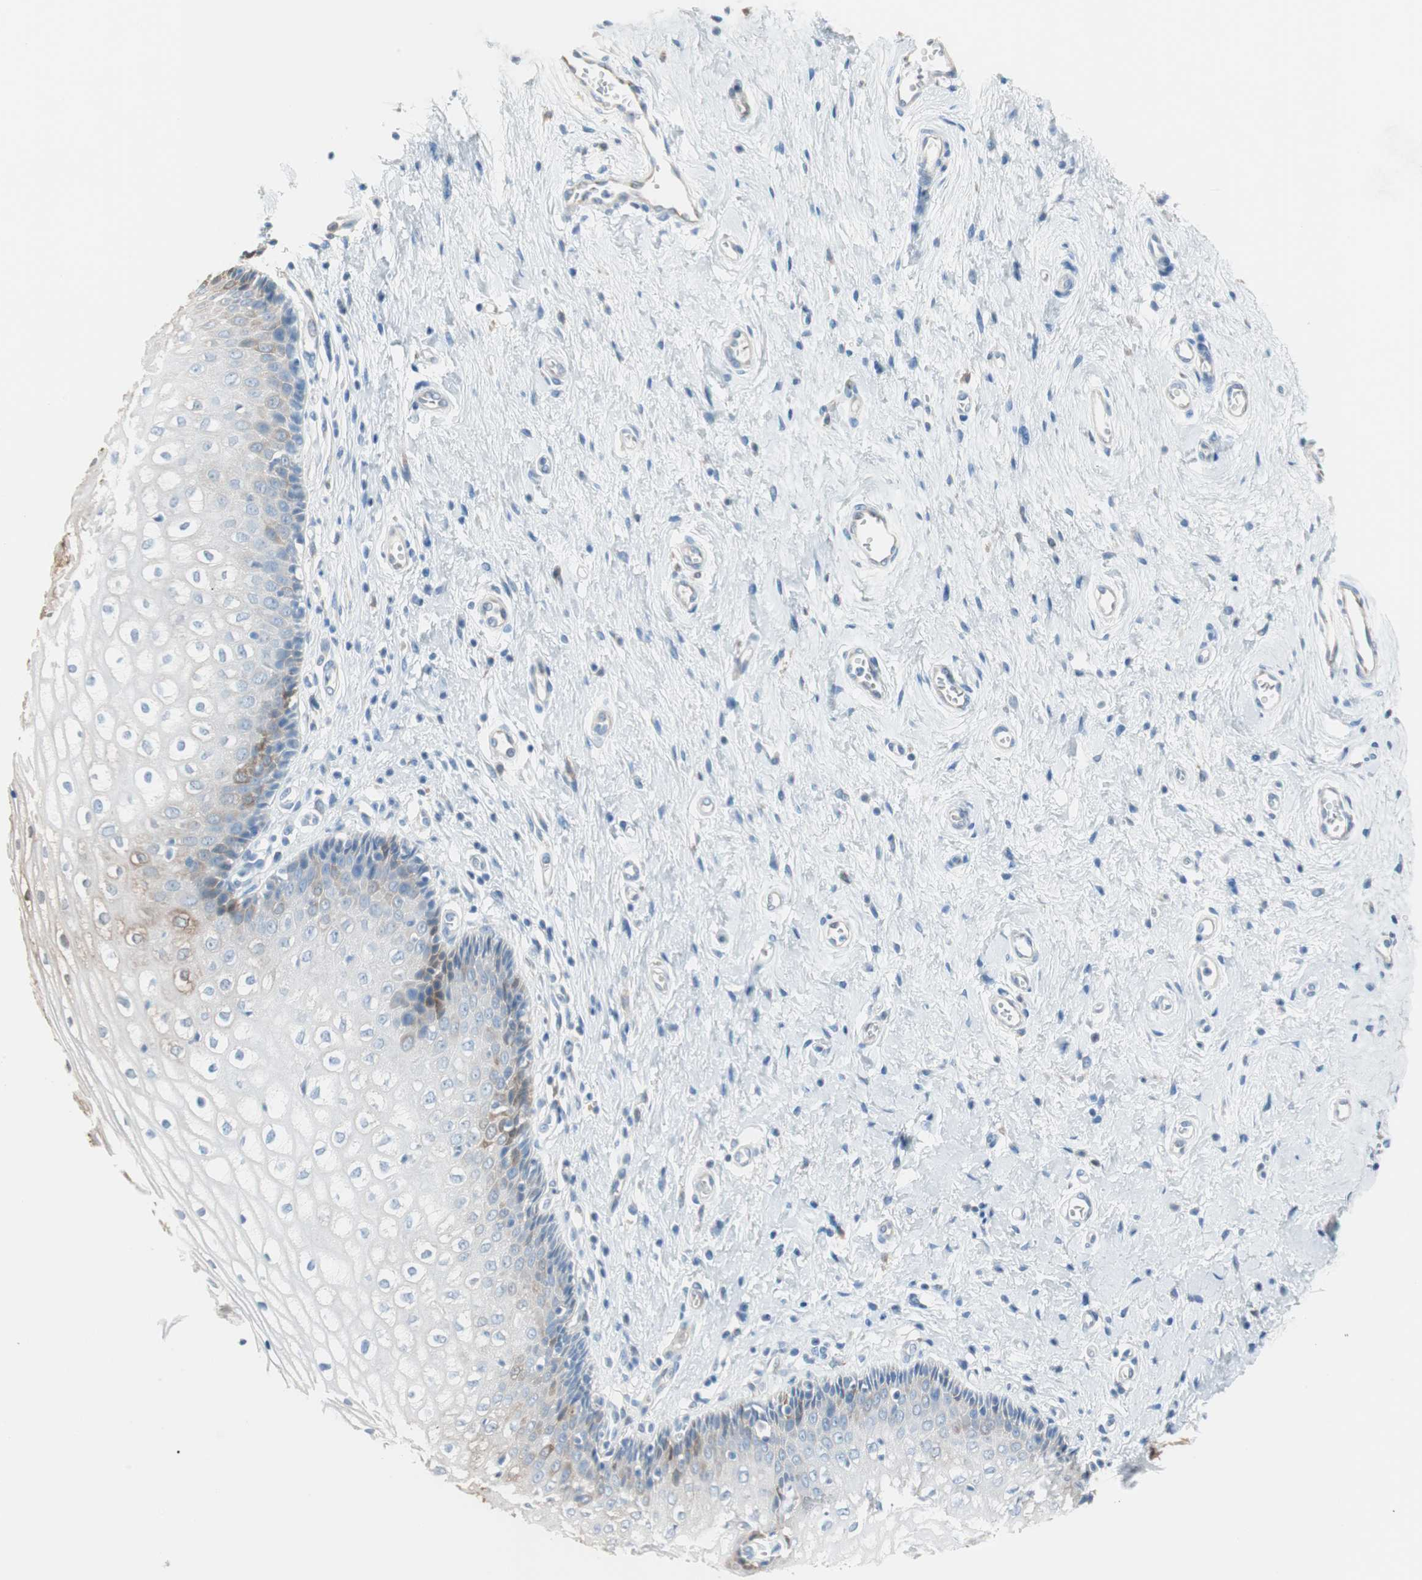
{"staining": {"intensity": "moderate", "quantity": "<25%", "location": "cytoplasmic/membranous"}, "tissue": "vagina", "cell_type": "Squamous epithelial cells", "image_type": "normal", "snomed": [{"axis": "morphology", "description": "Normal tissue, NOS"}, {"axis": "topography", "description": "Soft tissue"}, {"axis": "topography", "description": "Vagina"}], "caption": "Immunohistochemical staining of unremarkable vagina exhibits <25% levels of moderate cytoplasmic/membranous protein staining in approximately <25% of squamous epithelial cells.", "gene": "GLUL", "patient": {"sex": "female", "age": 61}}